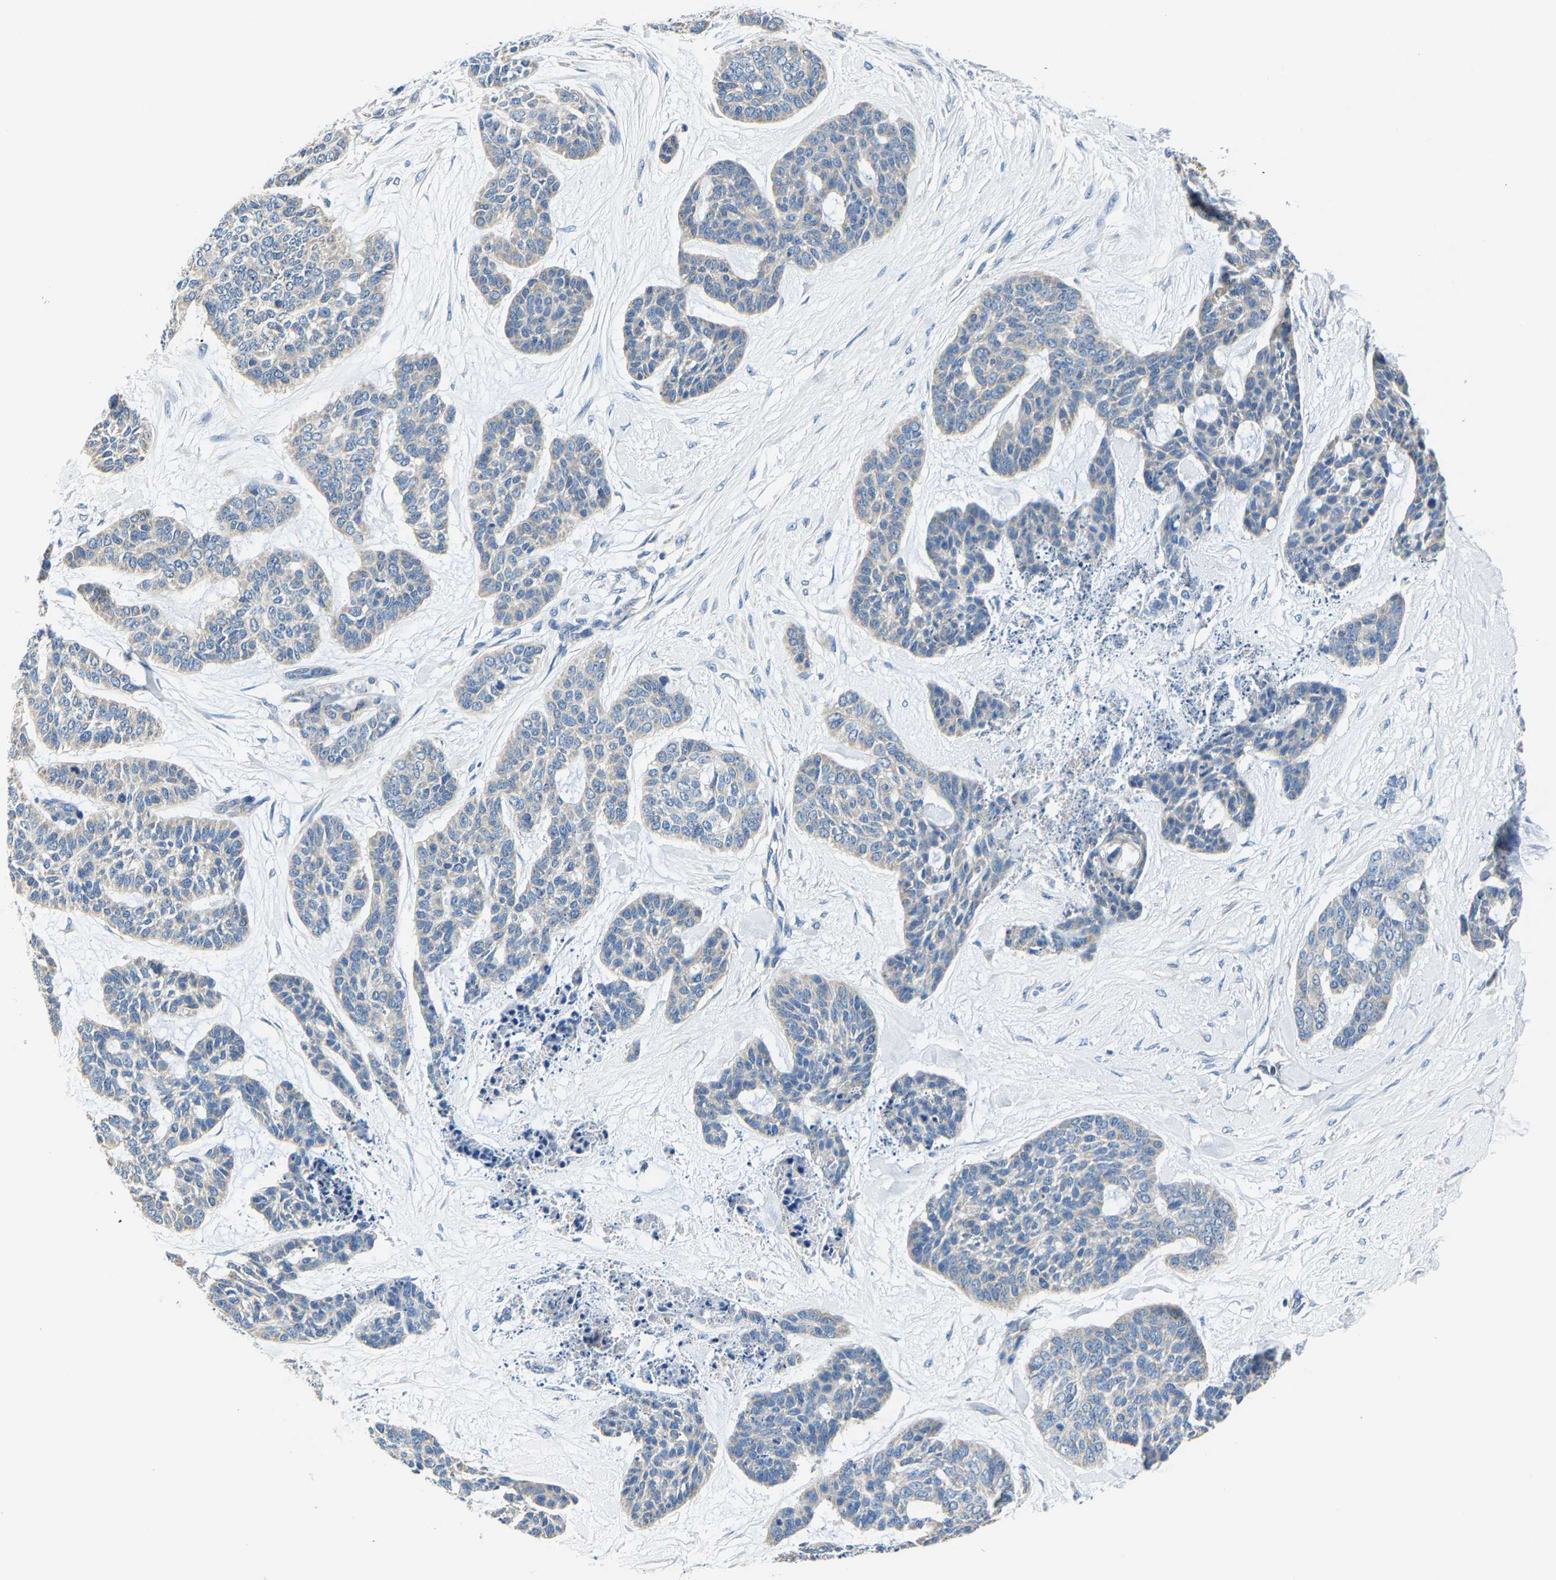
{"staining": {"intensity": "weak", "quantity": "<25%", "location": "cytoplasmic/membranous"}, "tissue": "skin cancer", "cell_type": "Tumor cells", "image_type": "cancer", "snomed": [{"axis": "morphology", "description": "Basal cell carcinoma"}, {"axis": "topography", "description": "Skin"}], "caption": "A micrograph of human skin cancer is negative for staining in tumor cells. The staining was performed using DAB (3,3'-diaminobenzidine) to visualize the protein expression in brown, while the nuclei were stained in blue with hematoxylin (Magnification: 20x).", "gene": "AGK", "patient": {"sex": "female", "age": 64}}